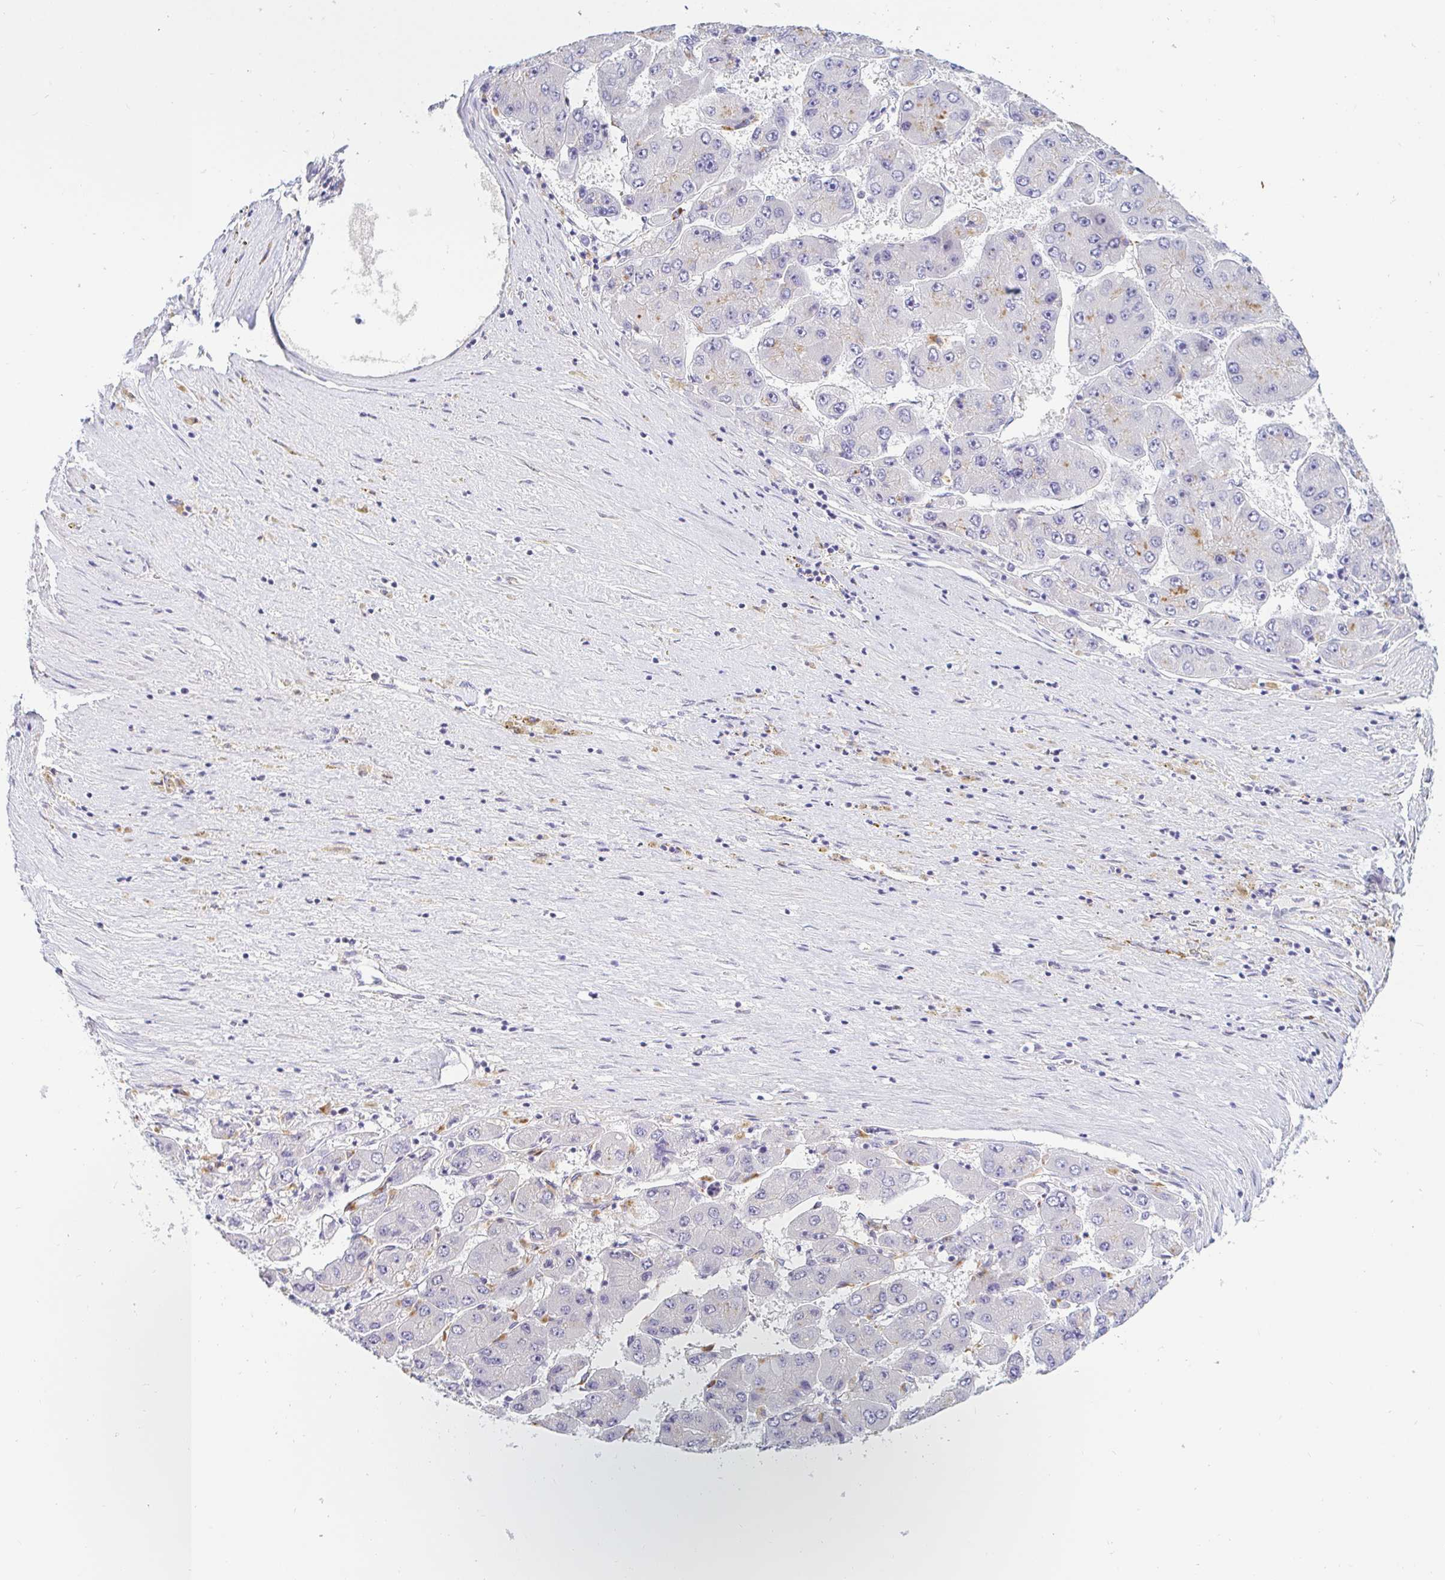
{"staining": {"intensity": "negative", "quantity": "none", "location": "none"}, "tissue": "liver cancer", "cell_type": "Tumor cells", "image_type": "cancer", "snomed": [{"axis": "morphology", "description": "Carcinoma, Hepatocellular, NOS"}, {"axis": "topography", "description": "Liver"}], "caption": "High power microscopy photomicrograph of an immunohistochemistry image of hepatocellular carcinoma (liver), revealing no significant staining in tumor cells.", "gene": "OR51D1", "patient": {"sex": "female", "age": 61}}